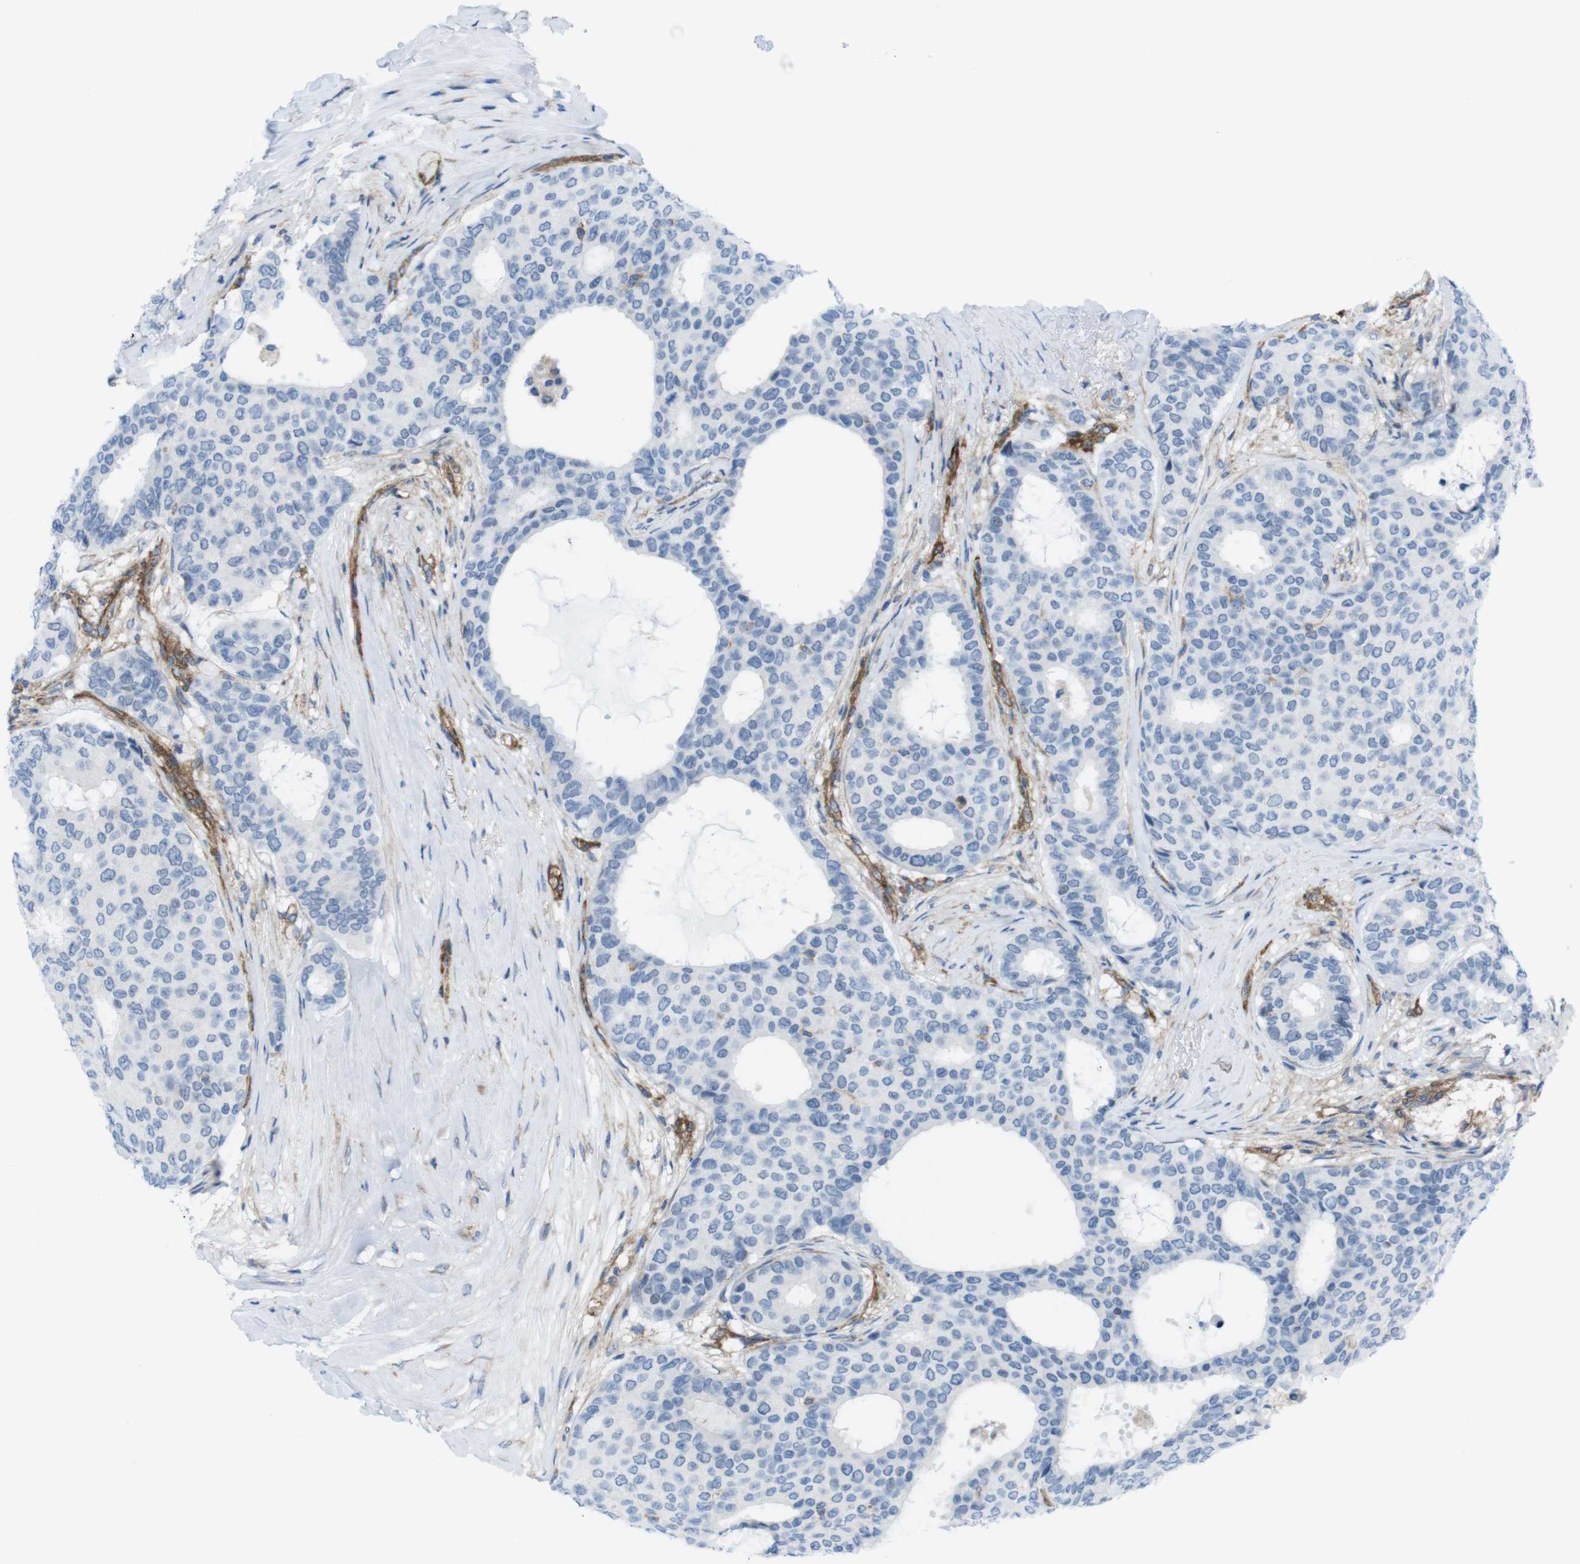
{"staining": {"intensity": "negative", "quantity": "none", "location": "none"}, "tissue": "breast cancer", "cell_type": "Tumor cells", "image_type": "cancer", "snomed": [{"axis": "morphology", "description": "Duct carcinoma"}, {"axis": "topography", "description": "Breast"}], "caption": "Breast infiltrating ductal carcinoma stained for a protein using IHC shows no positivity tumor cells.", "gene": "DIAPH2", "patient": {"sex": "female", "age": 75}}